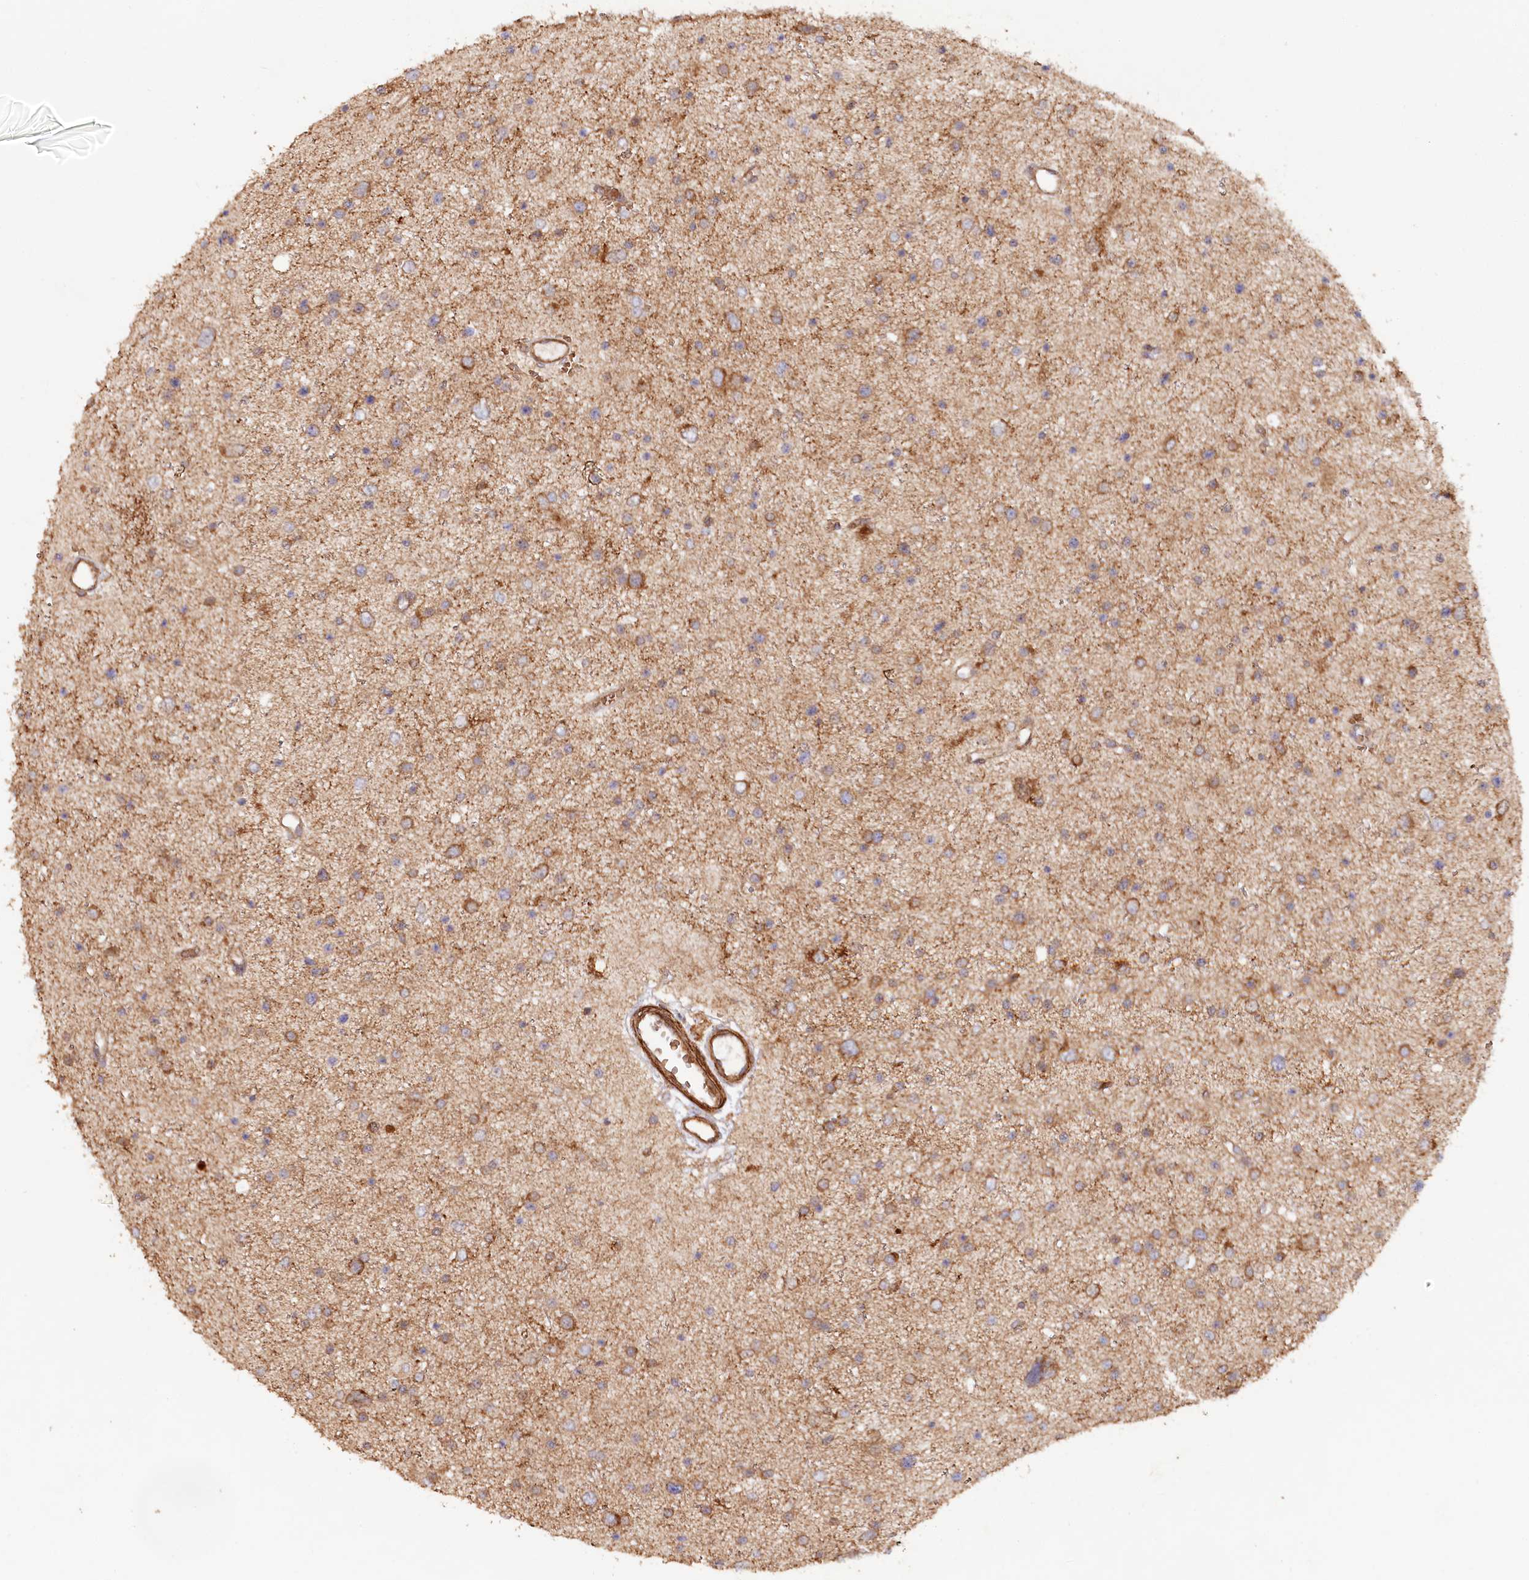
{"staining": {"intensity": "moderate", "quantity": ">75%", "location": "cytoplasmic/membranous"}, "tissue": "glioma", "cell_type": "Tumor cells", "image_type": "cancer", "snomed": [{"axis": "morphology", "description": "Glioma, malignant, Low grade"}, {"axis": "topography", "description": "Brain"}], "caption": "The image demonstrates staining of malignant low-grade glioma, revealing moderate cytoplasmic/membranous protein staining (brown color) within tumor cells. Using DAB (3,3'-diaminobenzidine) (brown) and hematoxylin (blue) stains, captured at high magnification using brightfield microscopy.", "gene": "PAIP2", "patient": {"sex": "female", "age": 37}}